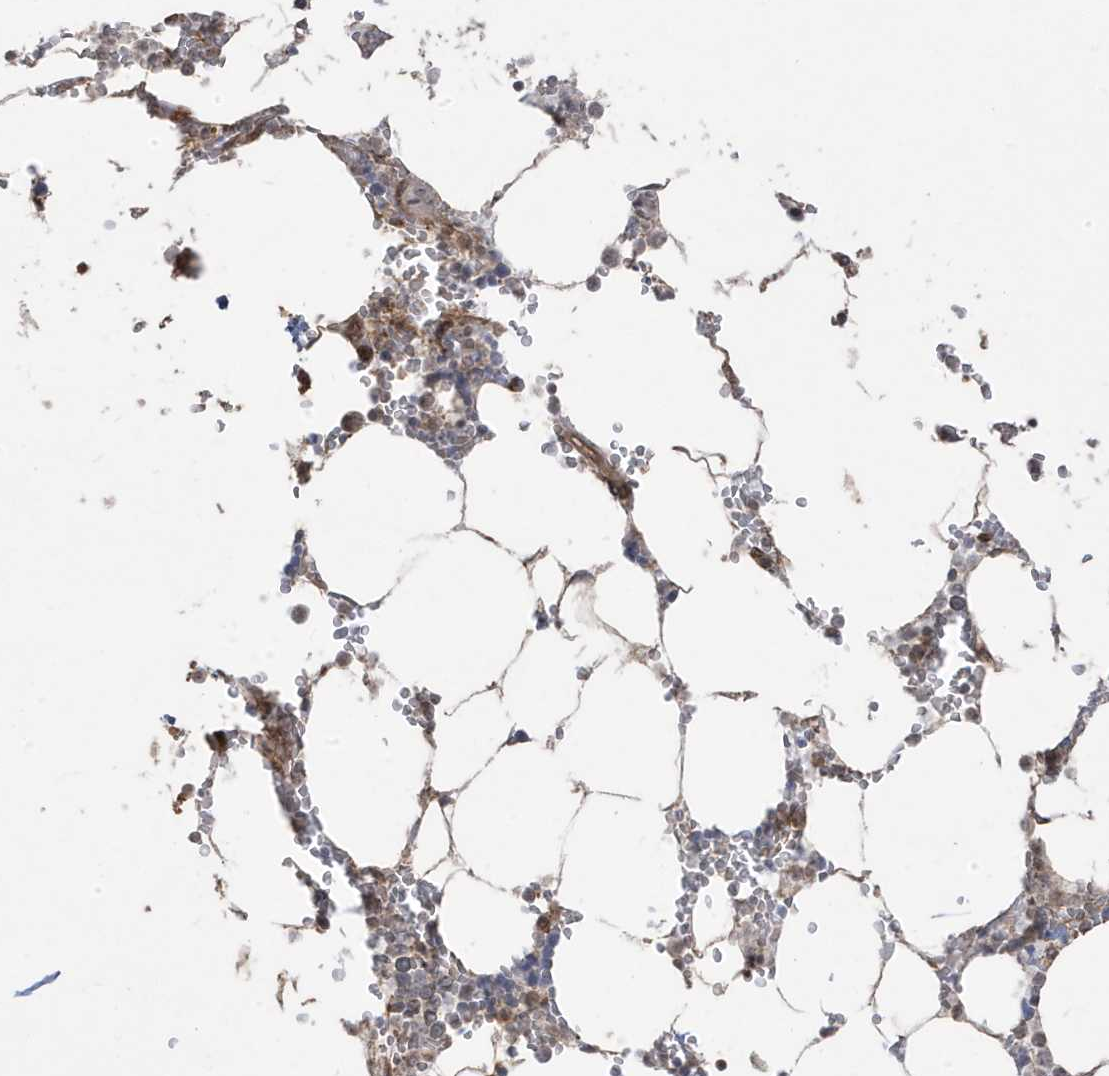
{"staining": {"intensity": "negative", "quantity": "none", "location": "none"}, "tissue": "bone marrow", "cell_type": "Hematopoietic cells", "image_type": "normal", "snomed": [{"axis": "morphology", "description": "Normal tissue, NOS"}, {"axis": "topography", "description": "Bone marrow"}], "caption": "Immunohistochemistry micrograph of benign bone marrow: bone marrow stained with DAB (3,3'-diaminobenzidine) reveals no significant protein expression in hematopoietic cells. Nuclei are stained in blue.", "gene": "DNAJC12", "patient": {"sex": "male", "age": 70}}